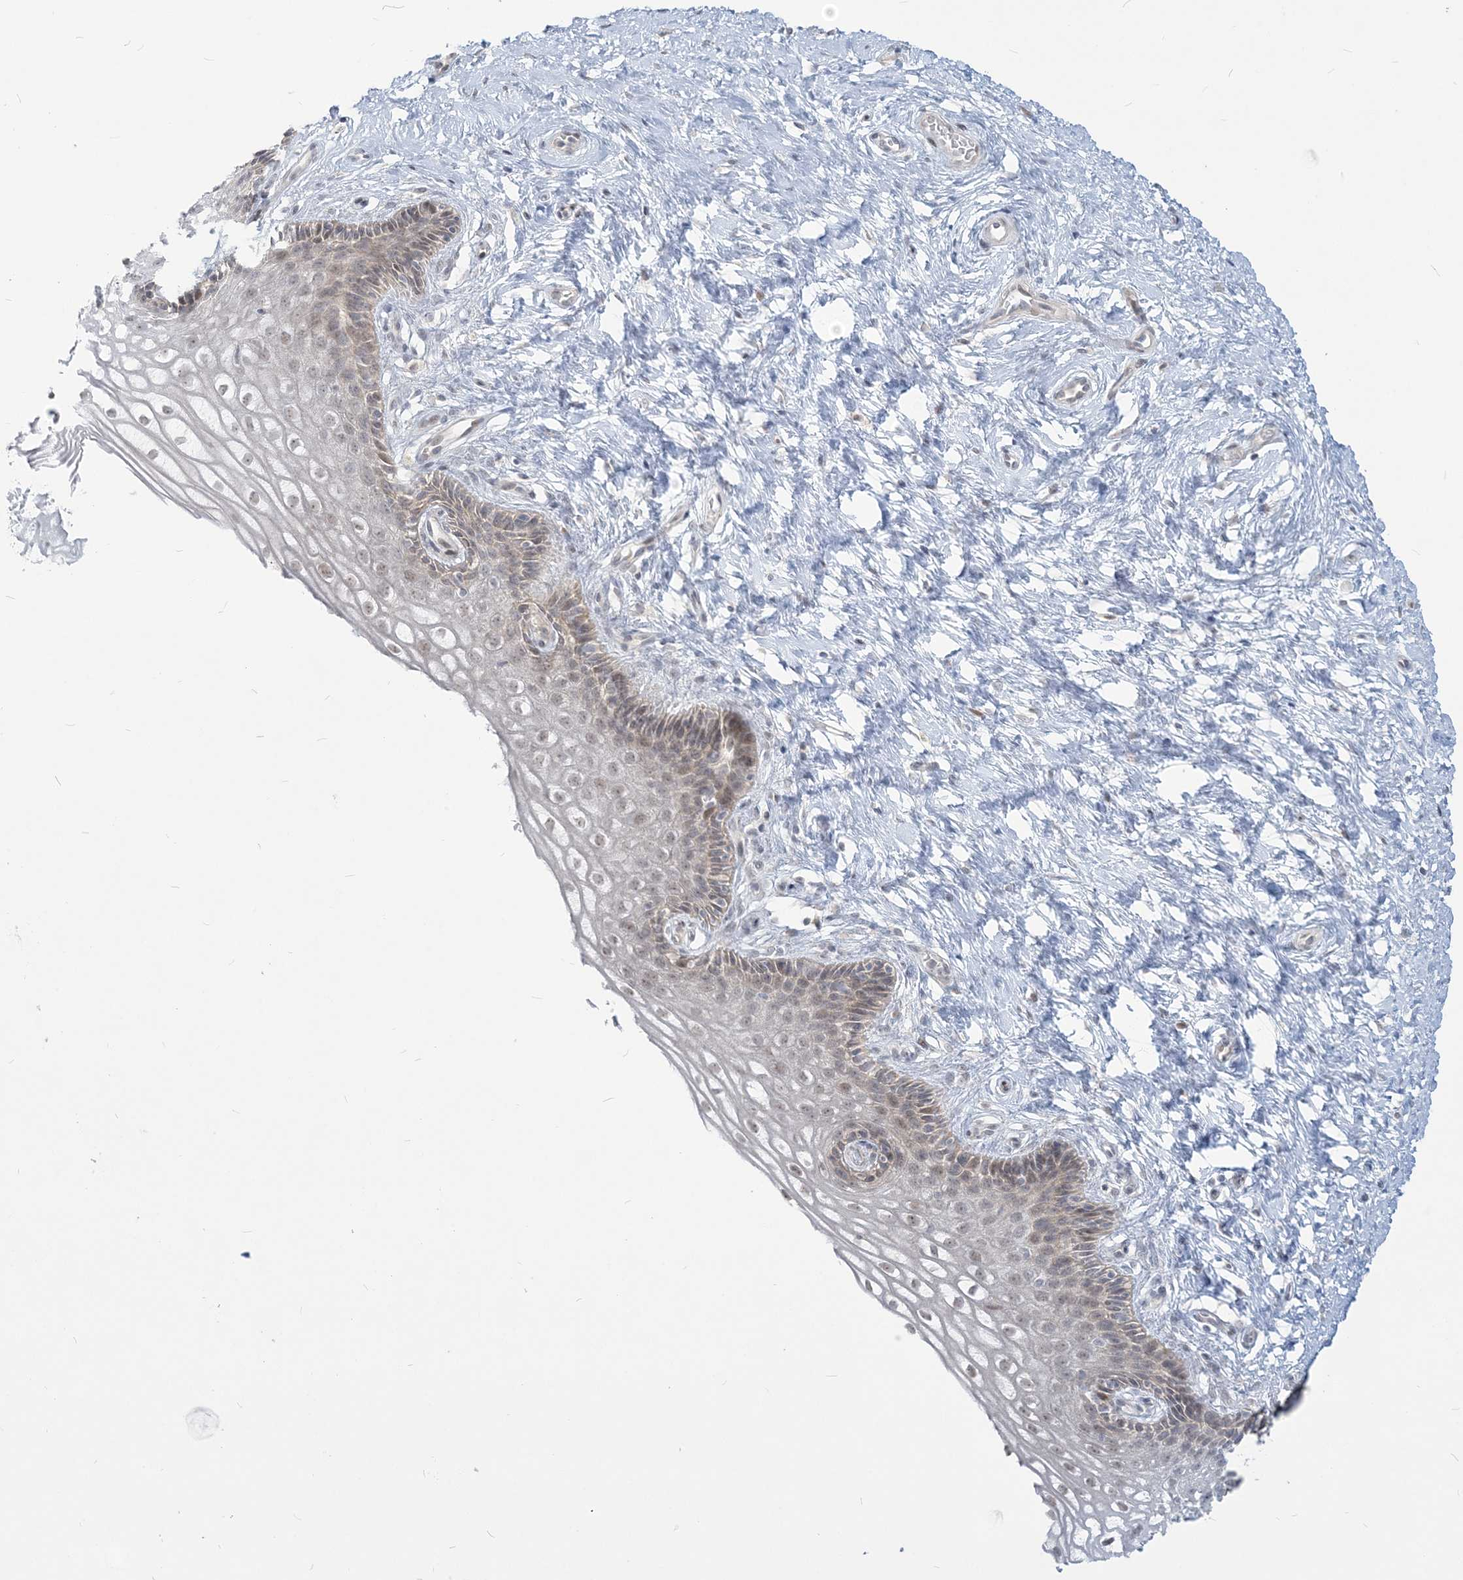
{"staining": {"intensity": "weak", "quantity": "<25%", "location": "cytoplasmic/membranous"}, "tissue": "cervix", "cell_type": "Glandular cells", "image_type": "normal", "snomed": [{"axis": "morphology", "description": "Normal tissue, NOS"}, {"axis": "topography", "description": "Cervix"}], "caption": "Immunohistochemistry of unremarkable cervix displays no expression in glandular cells. The staining was performed using DAB to visualize the protein expression in brown, while the nuclei were stained in blue with hematoxylin (Magnification: 20x).", "gene": "SDAD1", "patient": {"sex": "female", "age": 33}}